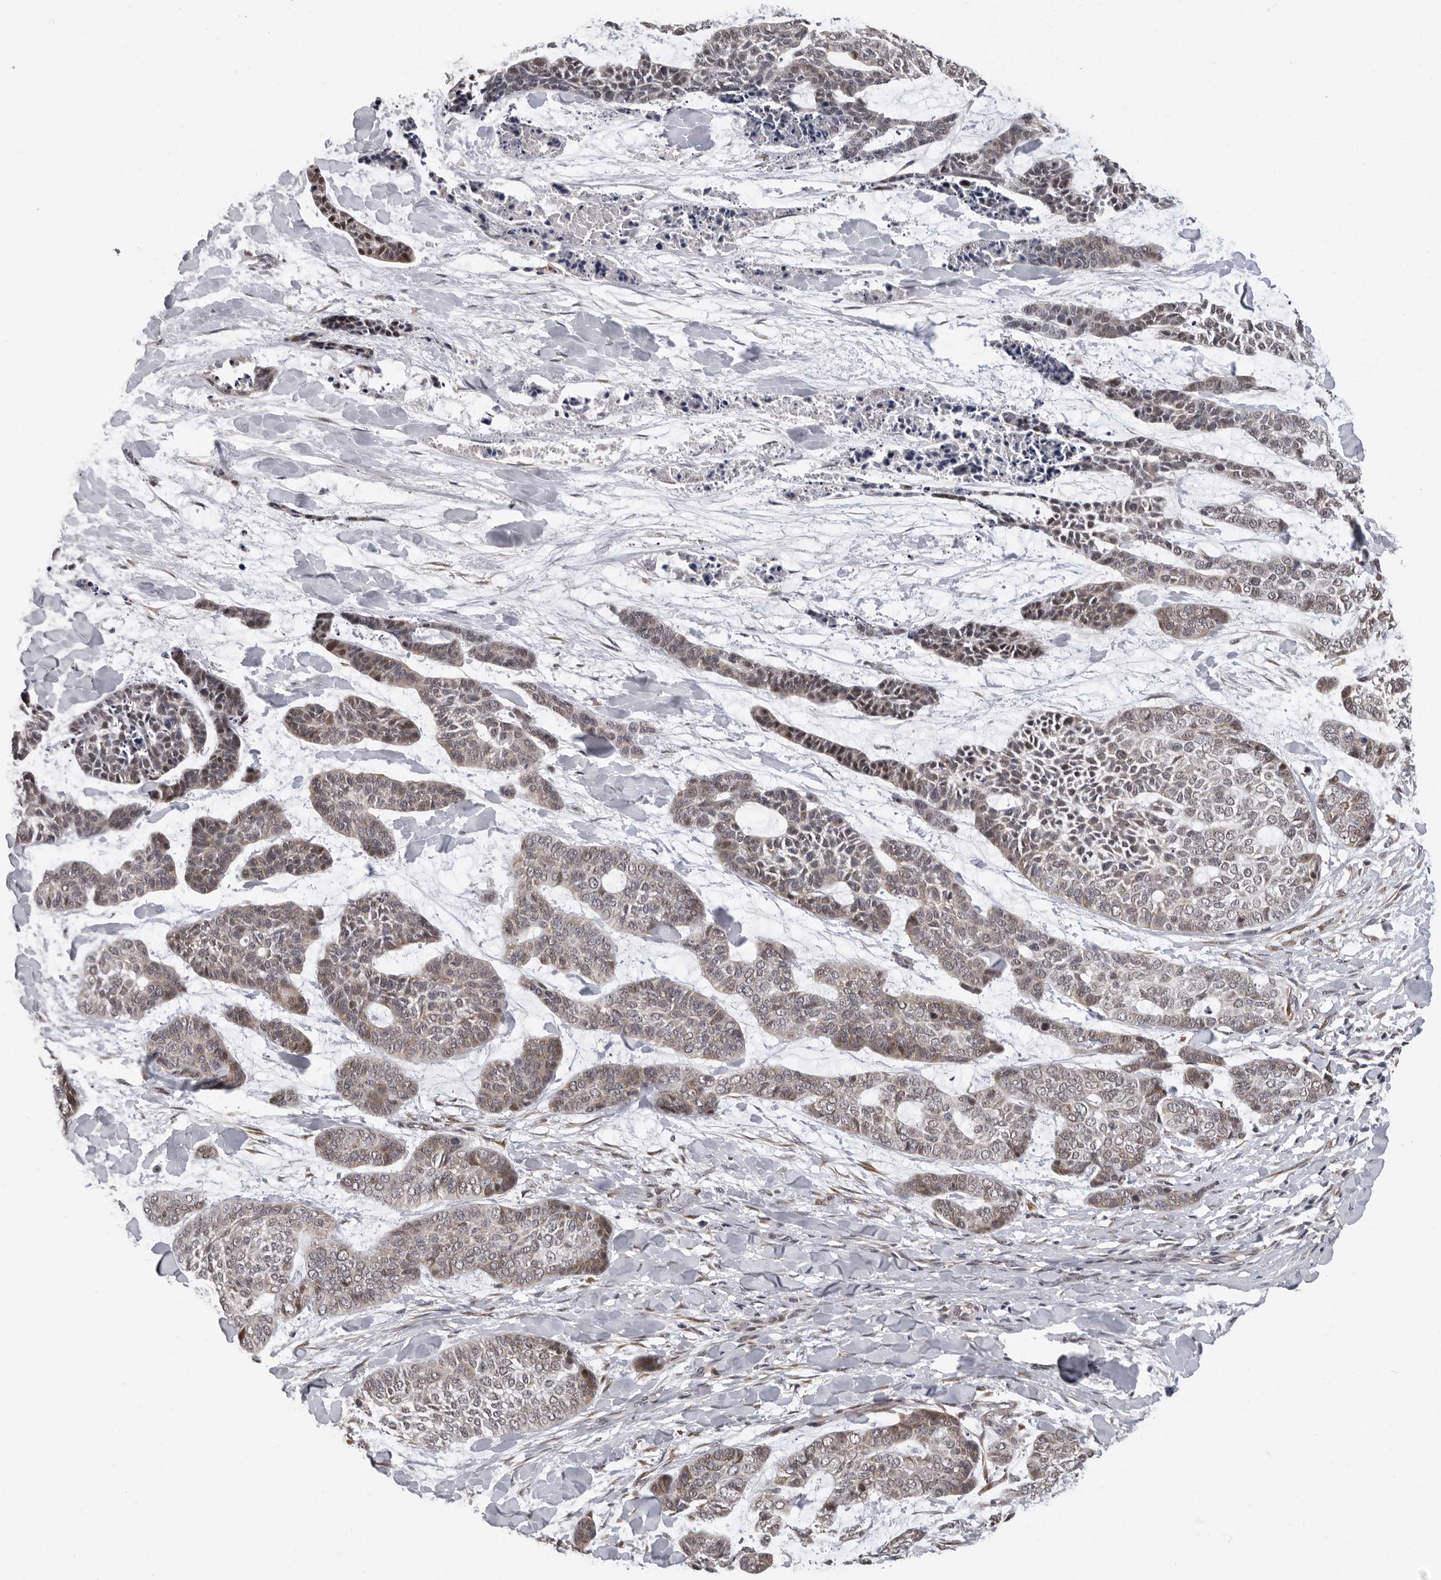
{"staining": {"intensity": "weak", "quantity": "<25%", "location": "cytoplasmic/membranous"}, "tissue": "skin cancer", "cell_type": "Tumor cells", "image_type": "cancer", "snomed": [{"axis": "morphology", "description": "Basal cell carcinoma"}, {"axis": "topography", "description": "Skin"}], "caption": "Tumor cells are negative for brown protein staining in skin cancer (basal cell carcinoma).", "gene": "RALGPS2", "patient": {"sex": "female", "age": 64}}